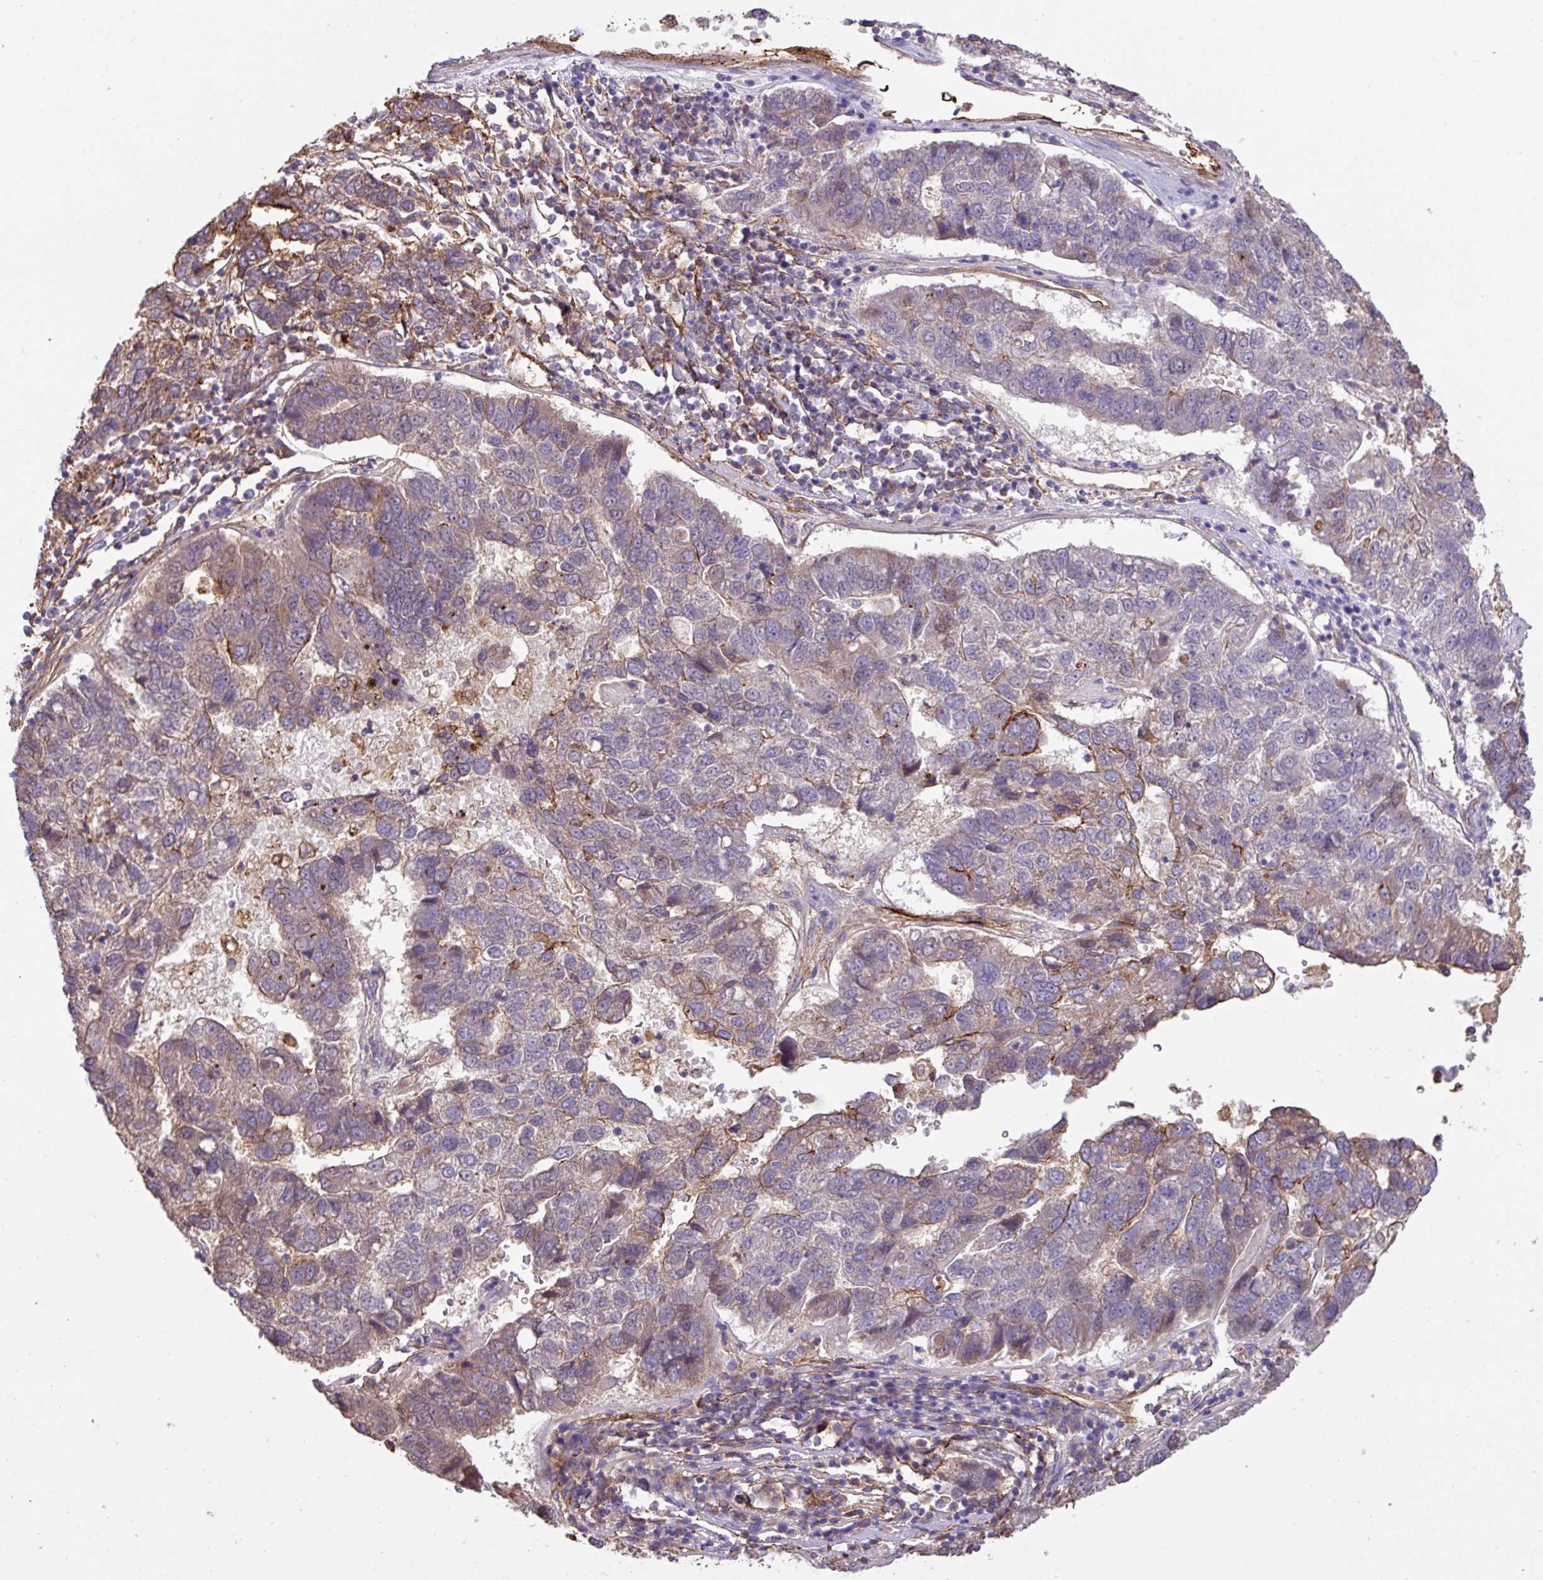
{"staining": {"intensity": "weak", "quantity": "25%-75%", "location": "cytoplasmic/membranous"}, "tissue": "pancreatic cancer", "cell_type": "Tumor cells", "image_type": "cancer", "snomed": [{"axis": "morphology", "description": "Adenocarcinoma, NOS"}, {"axis": "topography", "description": "Pancreas"}], "caption": "Pancreatic cancer tissue displays weak cytoplasmic/membranous positivity in approximately 25%-75% of tumor cells, visualized by immunohistochemistry.", "gene": "LRRC53", "patient": {"sex": "female", "age": 61}}